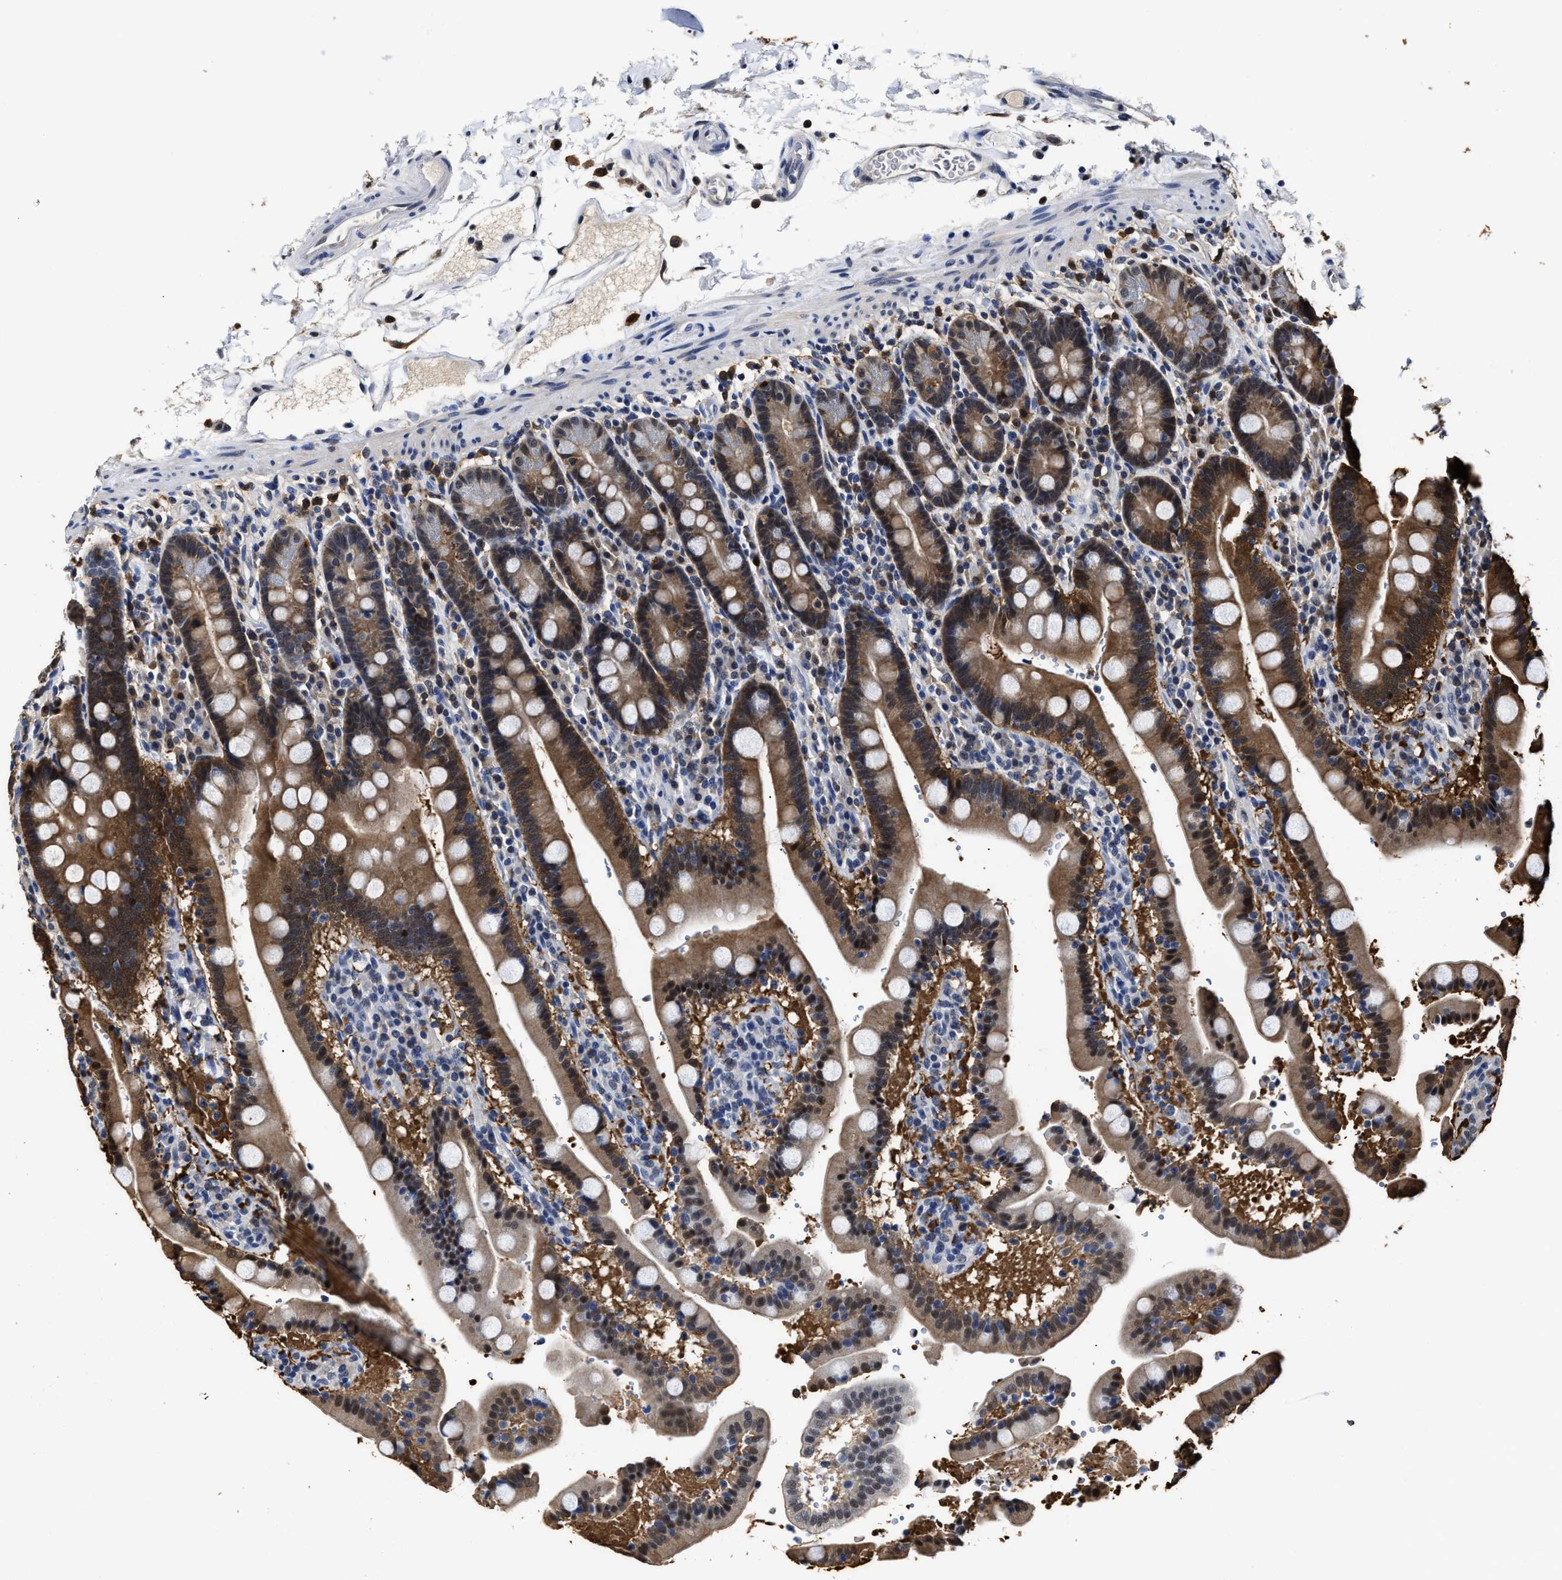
{"staining": {"intensity": "strong", "quantity": "25%-75%", "location": "cytoplasmic/membranous,nuclear"}, "tissue": "duodenum", "cell_type": "Glandular cells", "image_type": "normal", "snomed": [{"axis": "morphology", "description": "Normal tissue, NOS"}, {"axis": "topography", "description": "Small intestine, NOS"}], "caption": "Protein expression analysis of unremarkable duodenum shows strong cytoplasmic/membranous,nuclear expression in approximately 25%-75% of glandular cells.", "gene": "PRPF4B", "patient": {"sex": "female", "age": 71}}